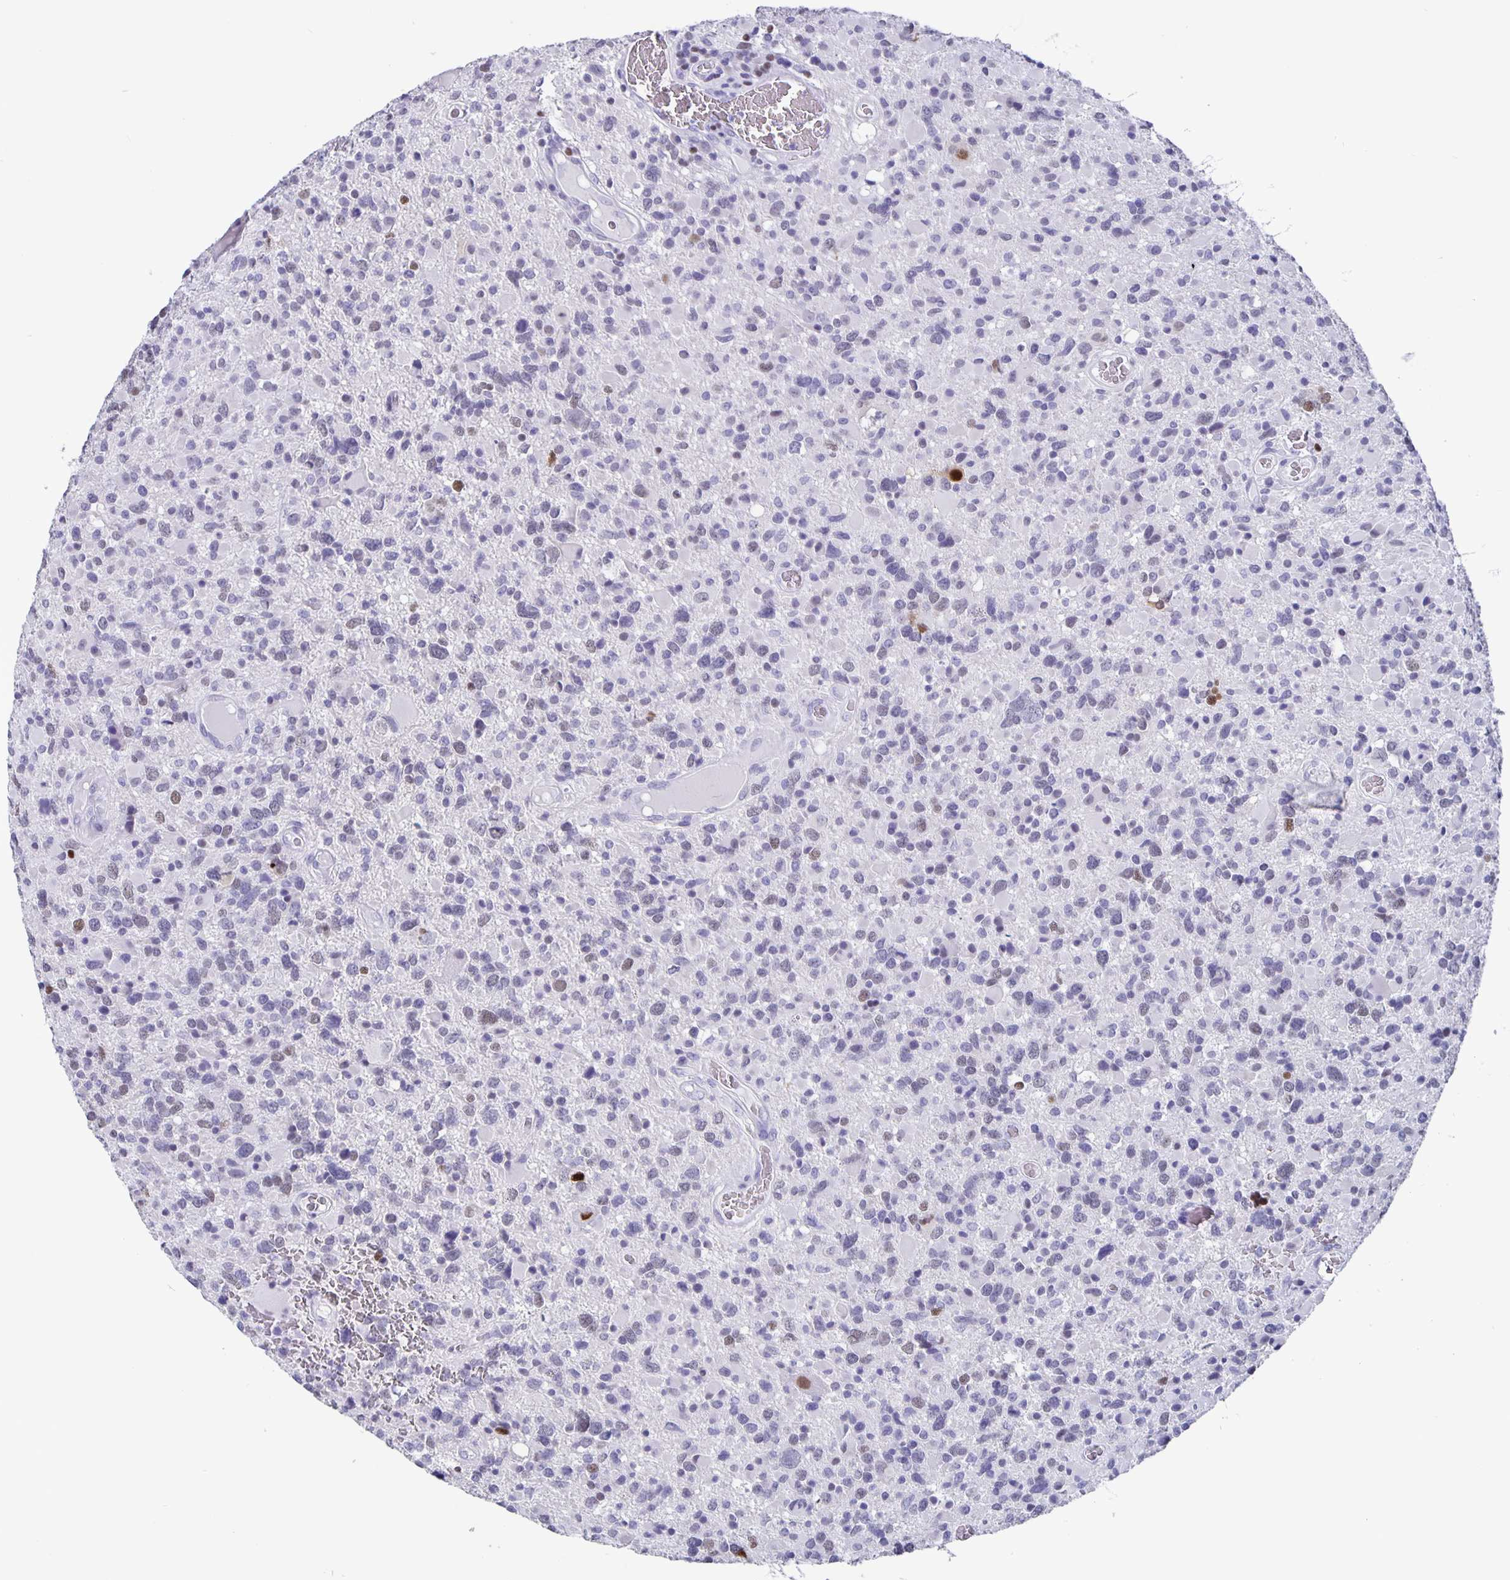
{"staining": {"intensity": "moderate", "quantity": "<25%", "location": "nuclear"}, "tissue": "glioma", "cell_type": "Tumor cells", "image_type": "cancer", "snomed": [{"axis": "morphology", "description": "Glioma, malignant, High grade"}, {"axis": "topography", "description": "Brain"}], "caption": "This image displays immunohistochemistry (IHC) staining of glioma, with low moderate nuclear expression in about <25% of tumor cells.", "gene": "SATB2", "patient": {"sex": "female", "age": 40}}